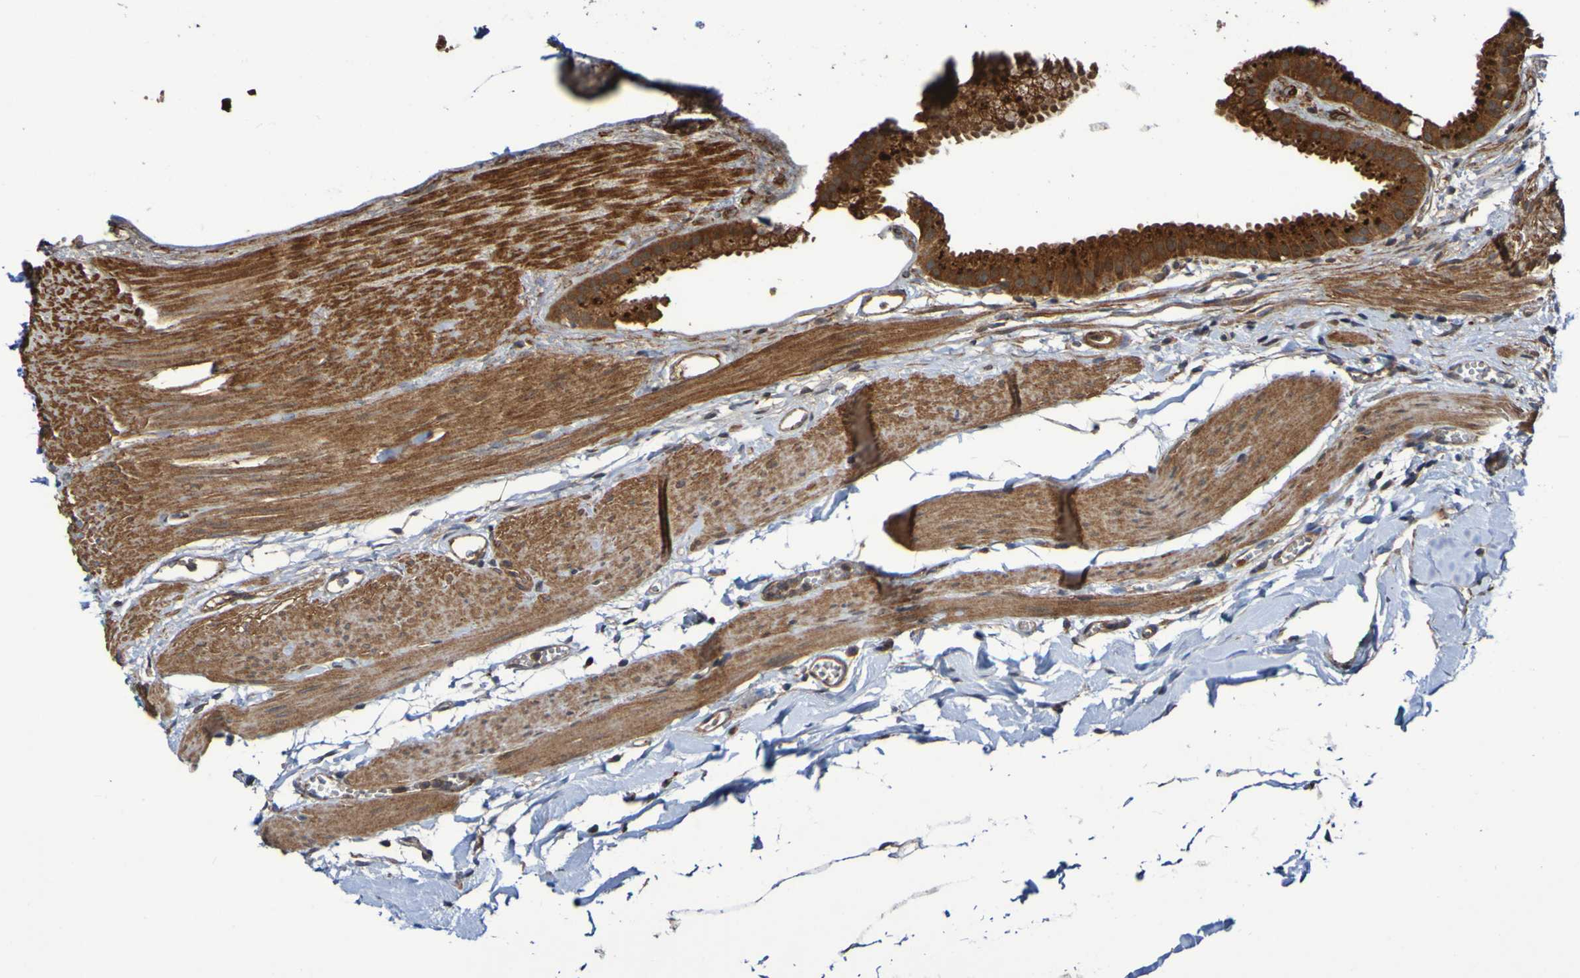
{"staining": {"intensity": "strong", "quantity": ">75%", "location": "cytoplasmic/membranous"}, "tissue": "gallbladder", "cell_type": "Glandular cells", "image_type": "normal", "snomed": [{"axis": "morphology", "description": "Normal tissue, NOS"}, {"axis": "topography", "description": "Gallbladder"}], "caption": "DAB immunohistochemical staining of unremarkable human gallbladder exhibits strong cytoplasmic/membranous protein positivity in approximately >75% of glandular cells. (DAB (3,3'-diaminobenzidine) IHC, brown staining for protein, blue staining for nuclei).", "gene": "UCN", "patient": {"sex": "female", "age": 64}}